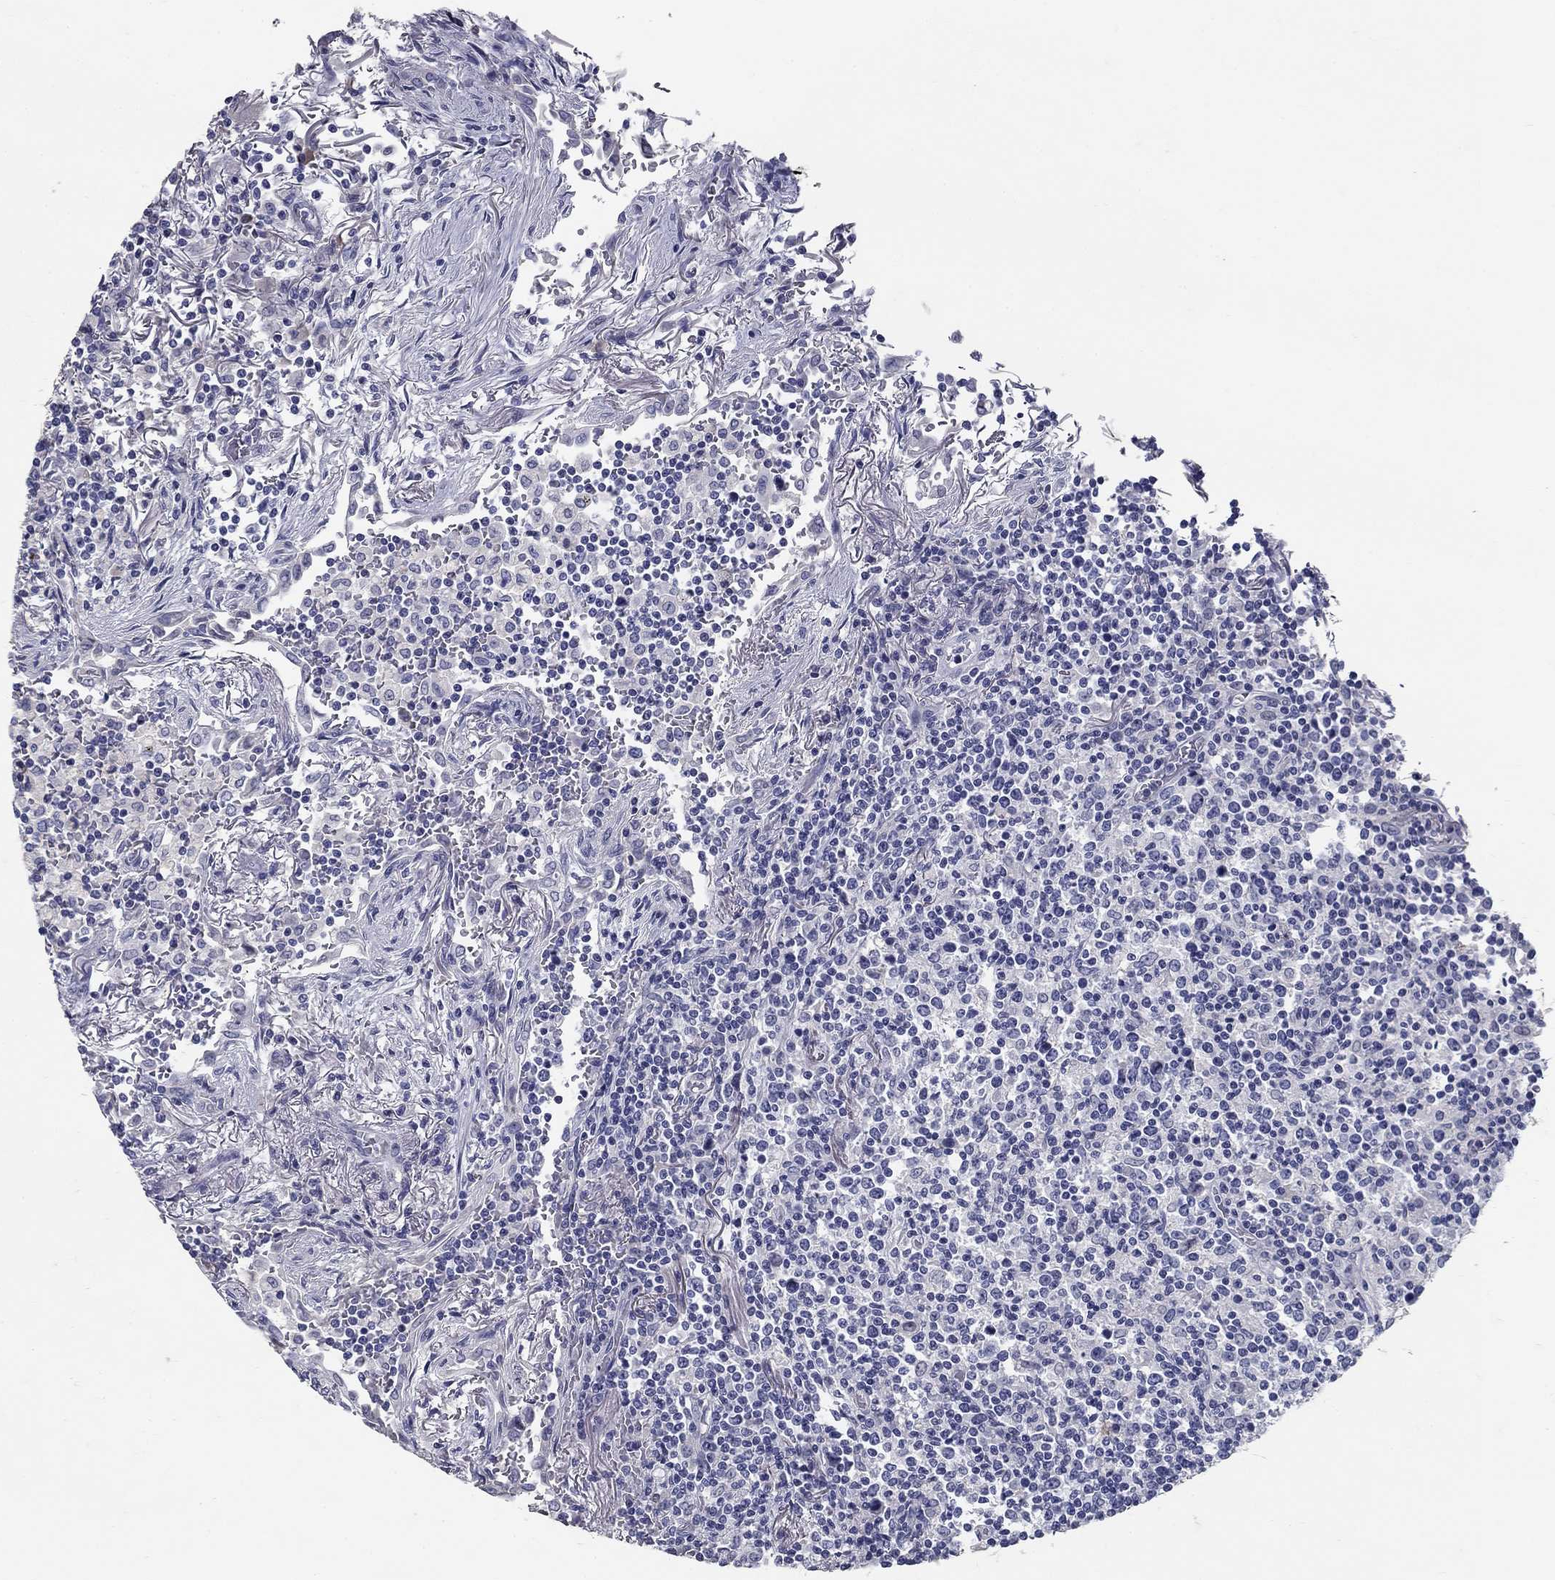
{"staining": {"intensity": "negative", "quantity": "none", "location": "none"}, "tissue": "lymphoma", "cell_type": "Tumor cells", "image_type": "cancer", "snomed": [{"axis": "morphology", "description": "Malignant lymphoma, non-Hodgkin's type, High grade"}, {"axis": "topography", "description": "Lung"}], "caption": "Tumor cells show no significant staining in lymphoma. (DAB immunohistochemistry, high magnification).", "gene": "POMC", "patient": {"sex": "male", "age": 79}}